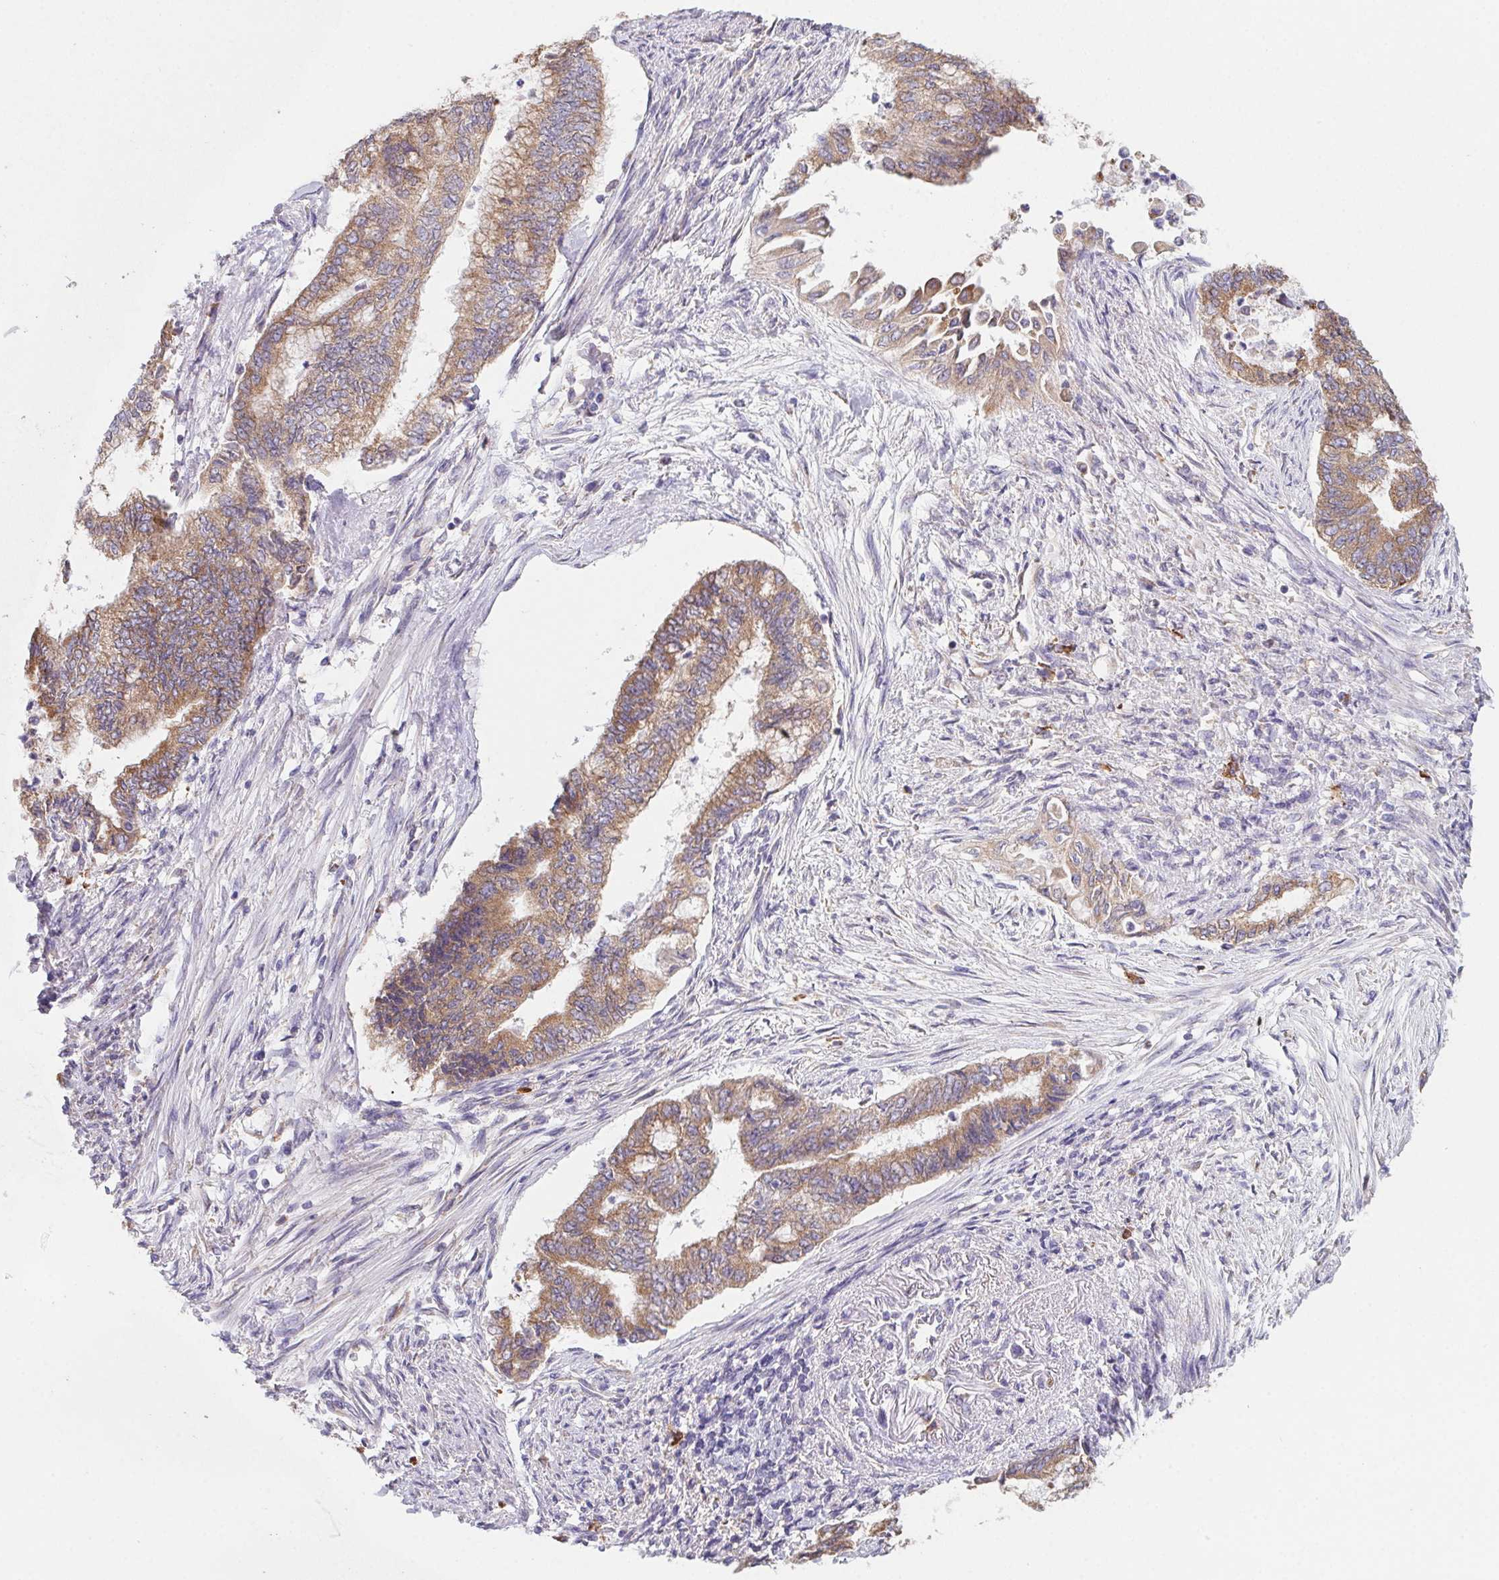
{"staining": {"intensity": "moderate", "quantity": ">75%", "location": "cytoplasmic/membranous"}, "tissue": "endometrial cancer", "cell_type": "Tumor cells", "image_type": "cancer", "snomed": [{"axis": "morphology", "description": "Adenocarcinoma, NOS"}, {"axis": "topography", "description": "Endometrium"}], "caption": "This image exhibits immunohistochemistry (IHC) staining of human adenocarcinoma (endometrial), with medium moderate cytoplasmic/membranous staining in about >75% of tumor cells.", "gene": "ADAM8", "patient": {"sex": "female", "age": 65}}